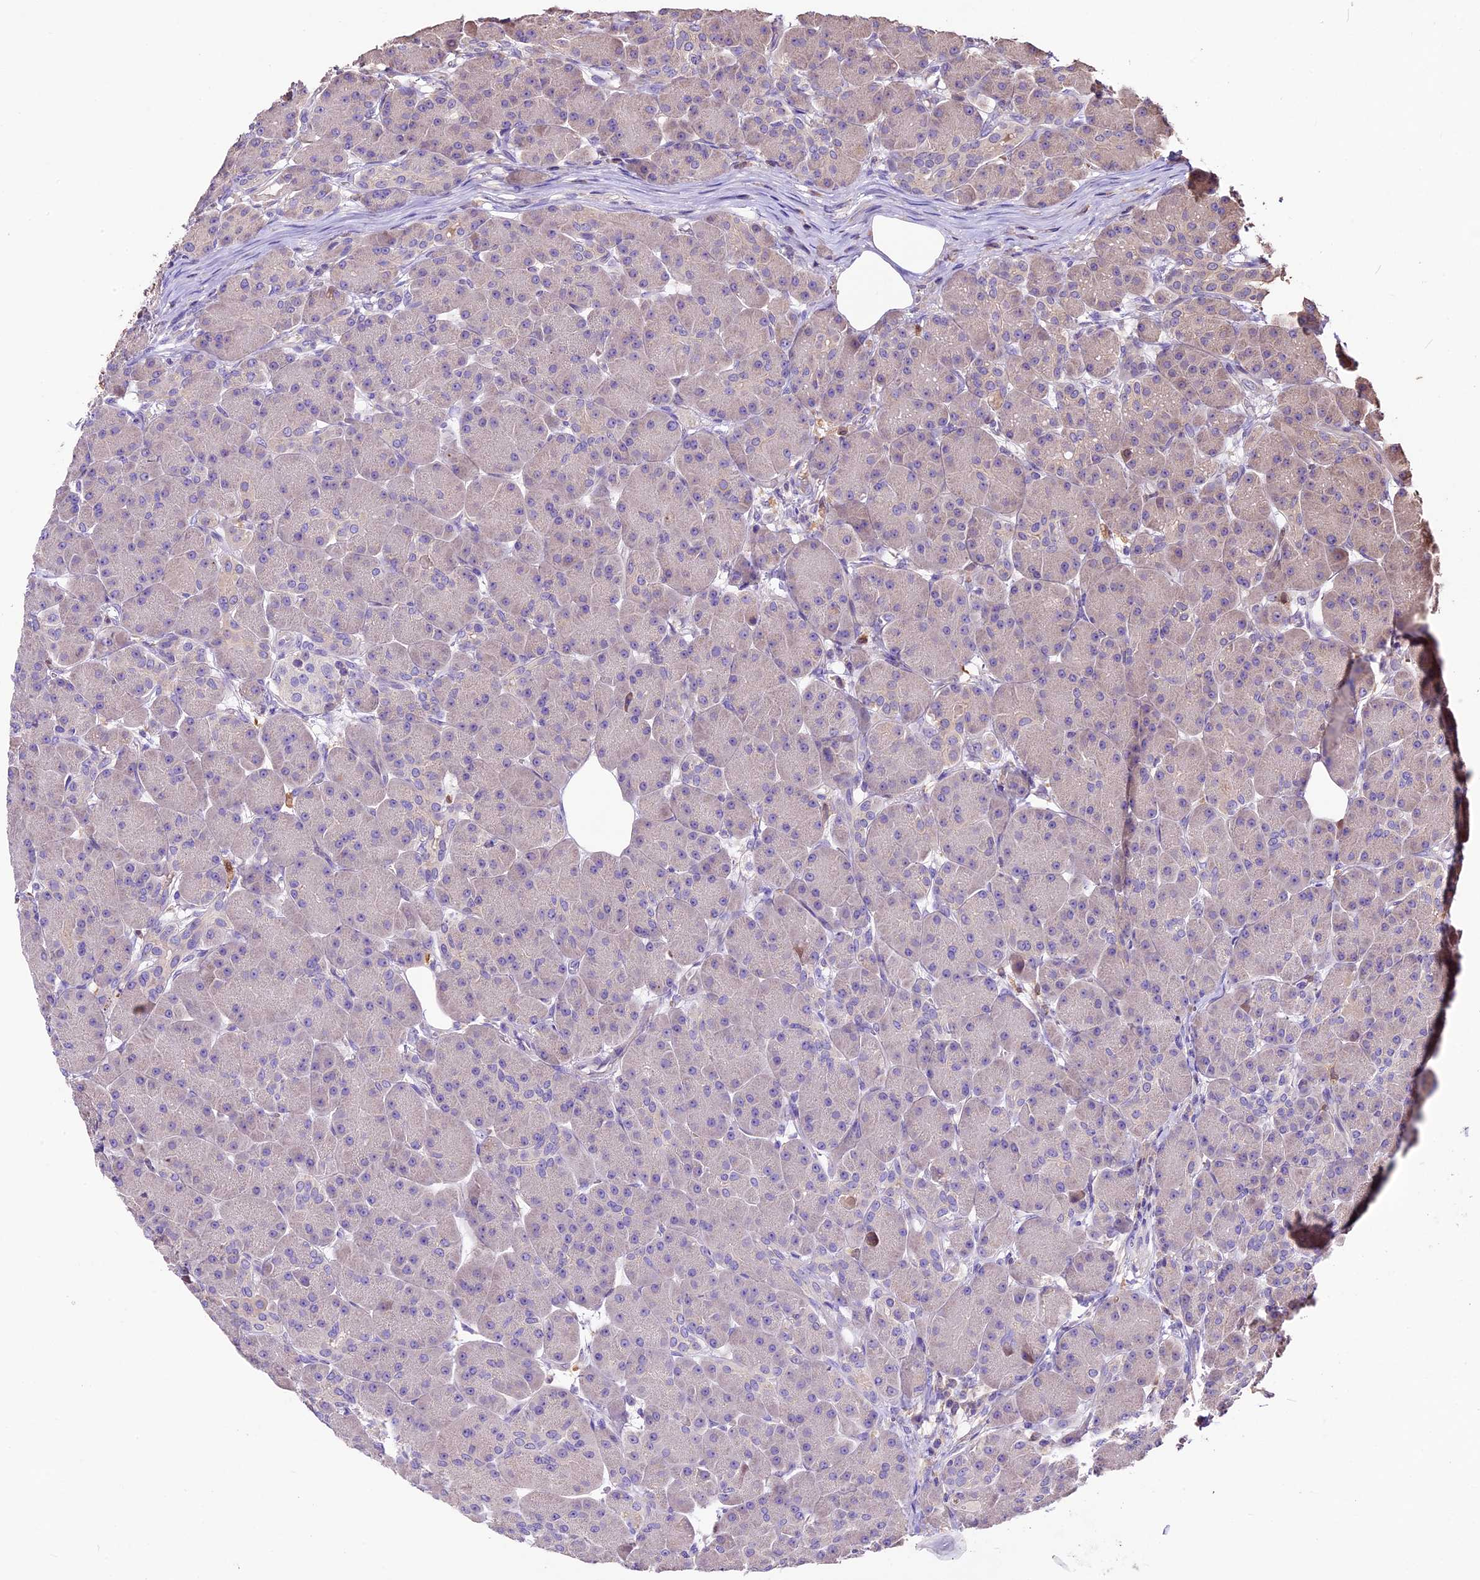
{"staining": {"intensity": "weak", "quantity": "<25%", "location": "cytoplasmic/membranous"}, "tissue": "pancreas", "cell_type": "Exocrine glandular cells", "image_type": "normal", "snomed": [{"axis": "morphology", "description": "Normal tissue, NOS"}, {"axis": "topography", "description": "Pancreas"}], "caption": "This is a image of immunohistochemistry staining of unremarkable pancreas, which shows no staining in exocrine glandular cells.", "gene": "CRLF1", "patient": {"sex": "male", "age": 63}}